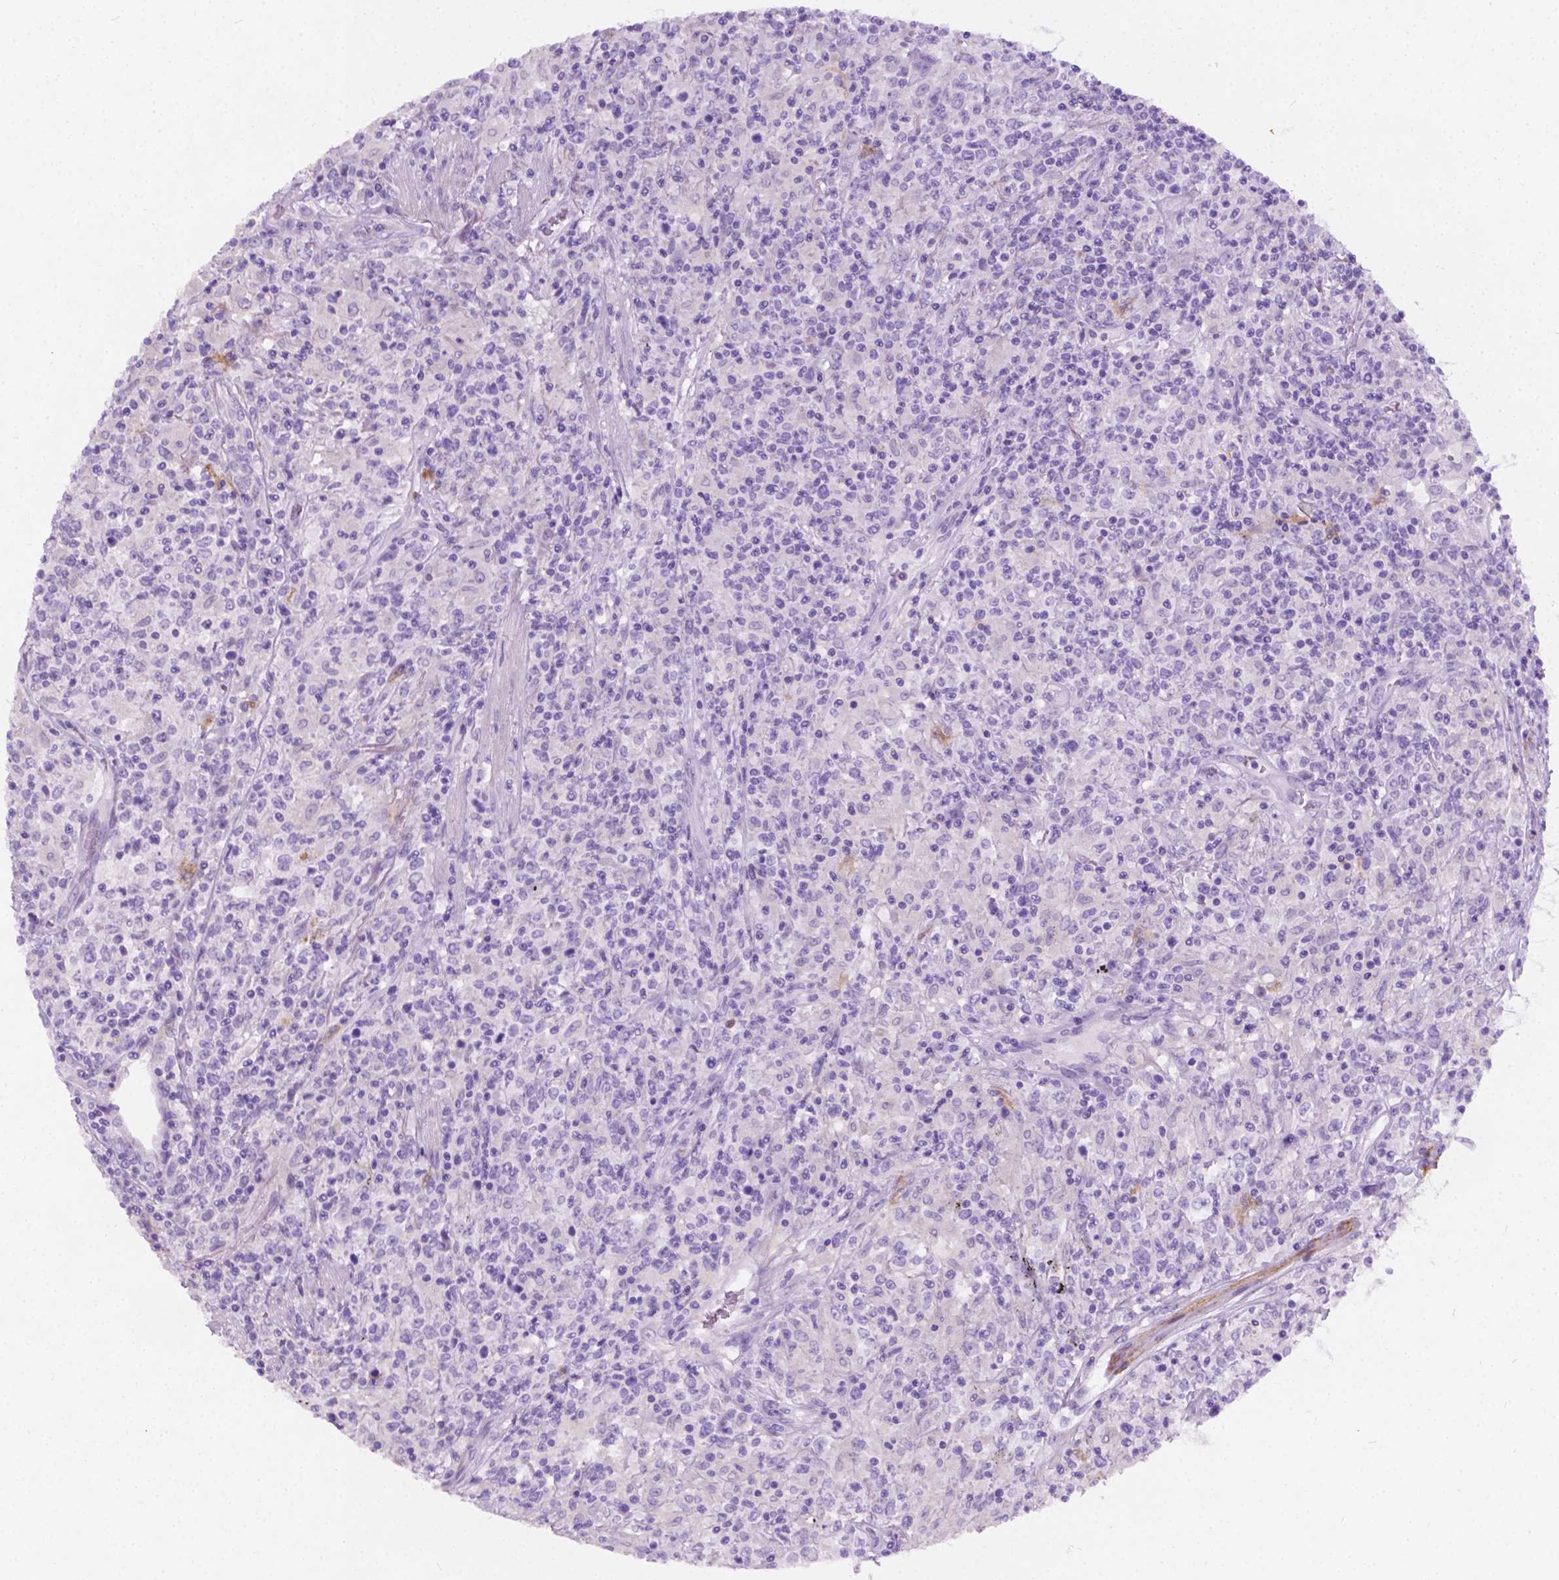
{"staining": {"intensity": "negative", "quantity": "none", "location": "none"}, "tissue": "lymphoma", "cell_type": "Tumor cells", "image_type": "cancer", "snomed": [{"axis": "morphology", "description": "Malignant lymphoma, non-Hodgkin's type, High grade"}, {"axis": "topography", "description": "Lung"}], "caption": "Tumor cells show no significant protein staining in lymphoma.", "gene": "GNAO1", "patient": {"sex": "male", "age": 79}}